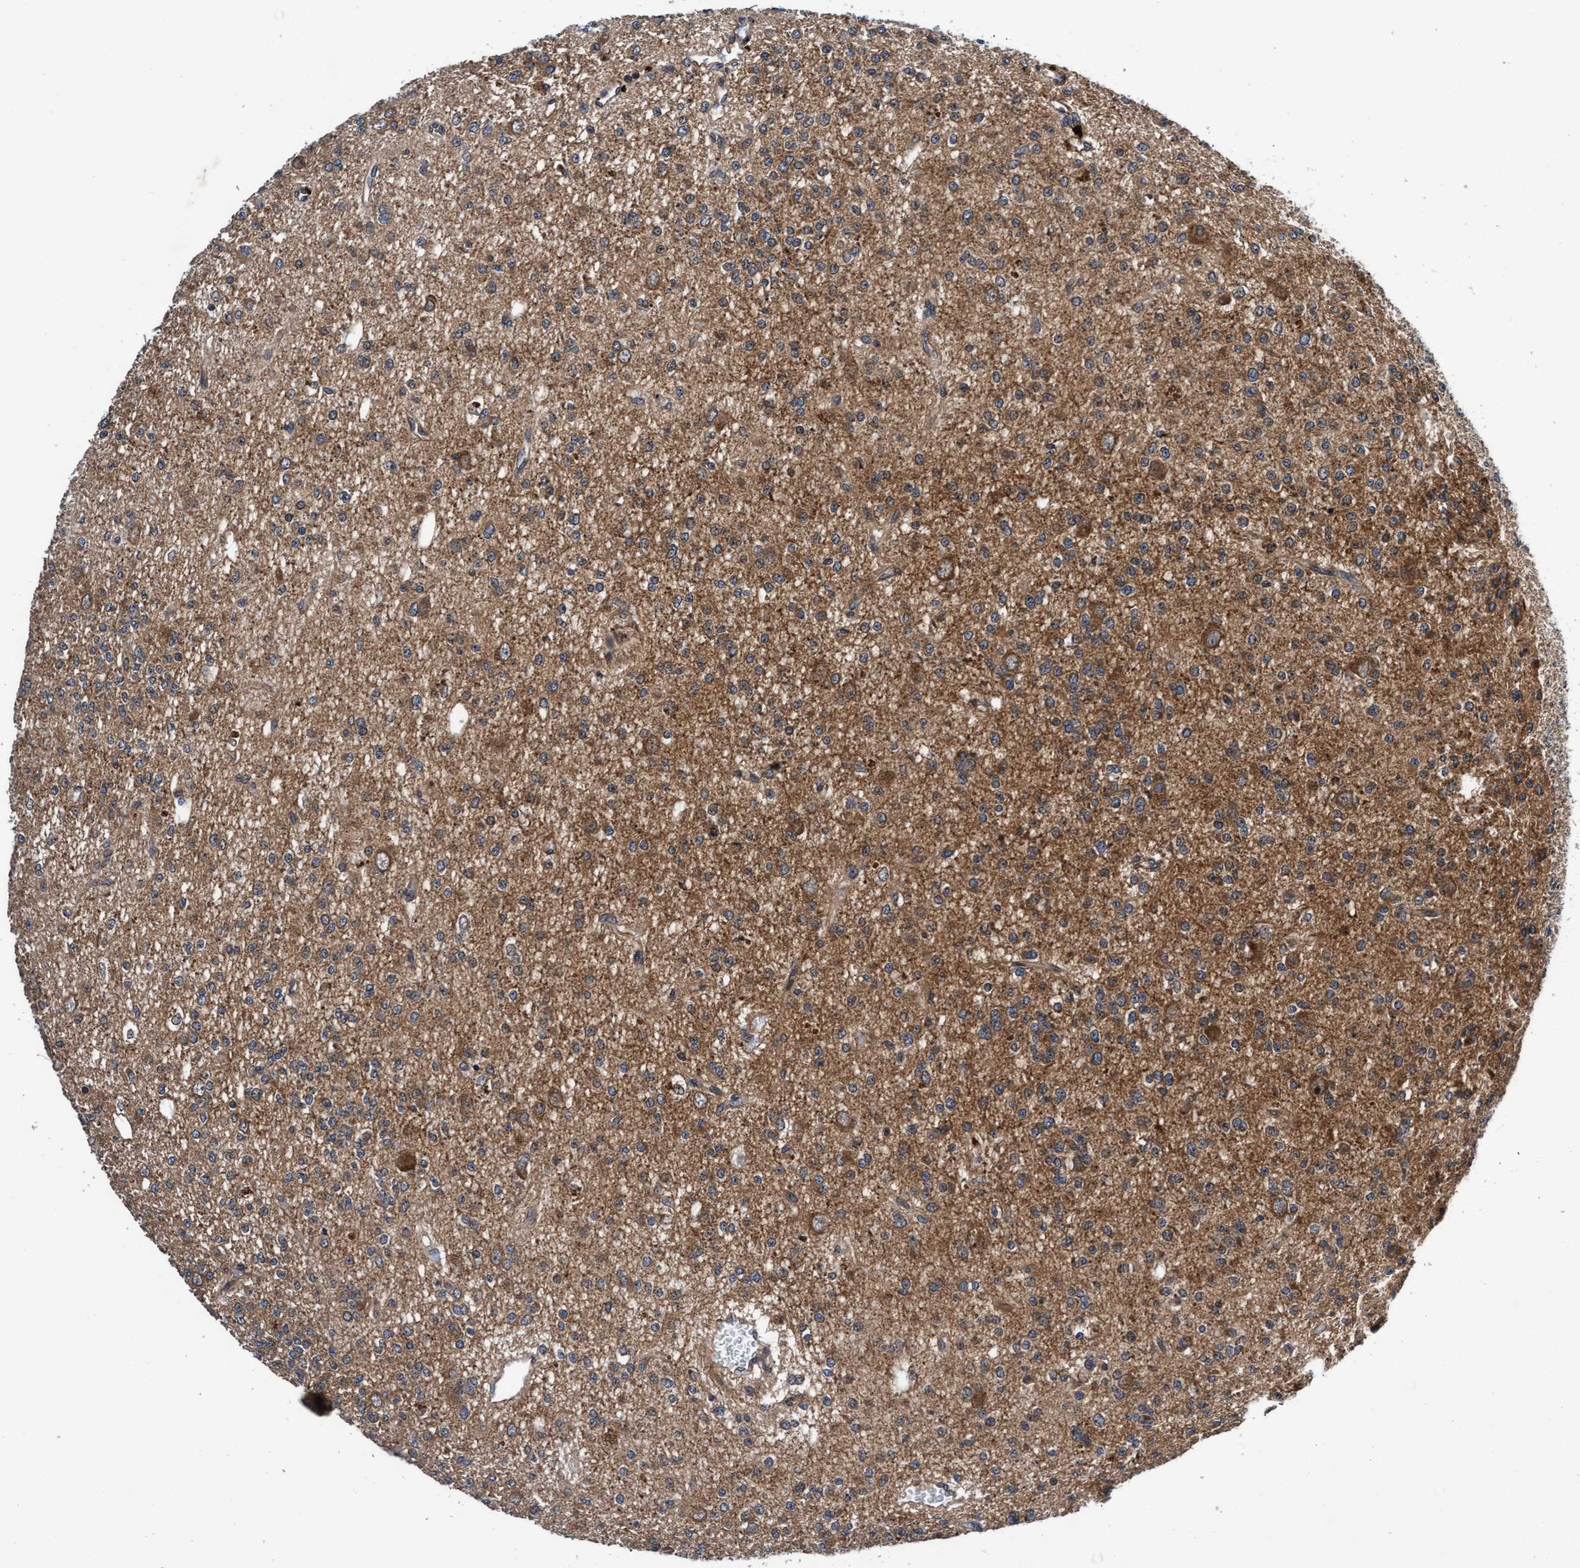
{"staining": {"intensity": "moderate", "quantity": "25%-75%", "location": "cytoplasmic/membranous"}, "tissue": "glioma", "cell_type": "Tumor cells", "image_type": "cancer", "snomed": [{"axis": "morphology", "description": "Glioma, malignant, Low grade"}, {"axis": "topography", "description": "Brain"}], "caption": "Glioma stained with DAB (3,3'-diaminobenzidine) IHC displays medium levels of moderate cytoplasmic/membranous staining in approximately 25%-75% of tumor cells.", "gene": "EFCAB13", "patient": {"sex": "male", "age": 38}}